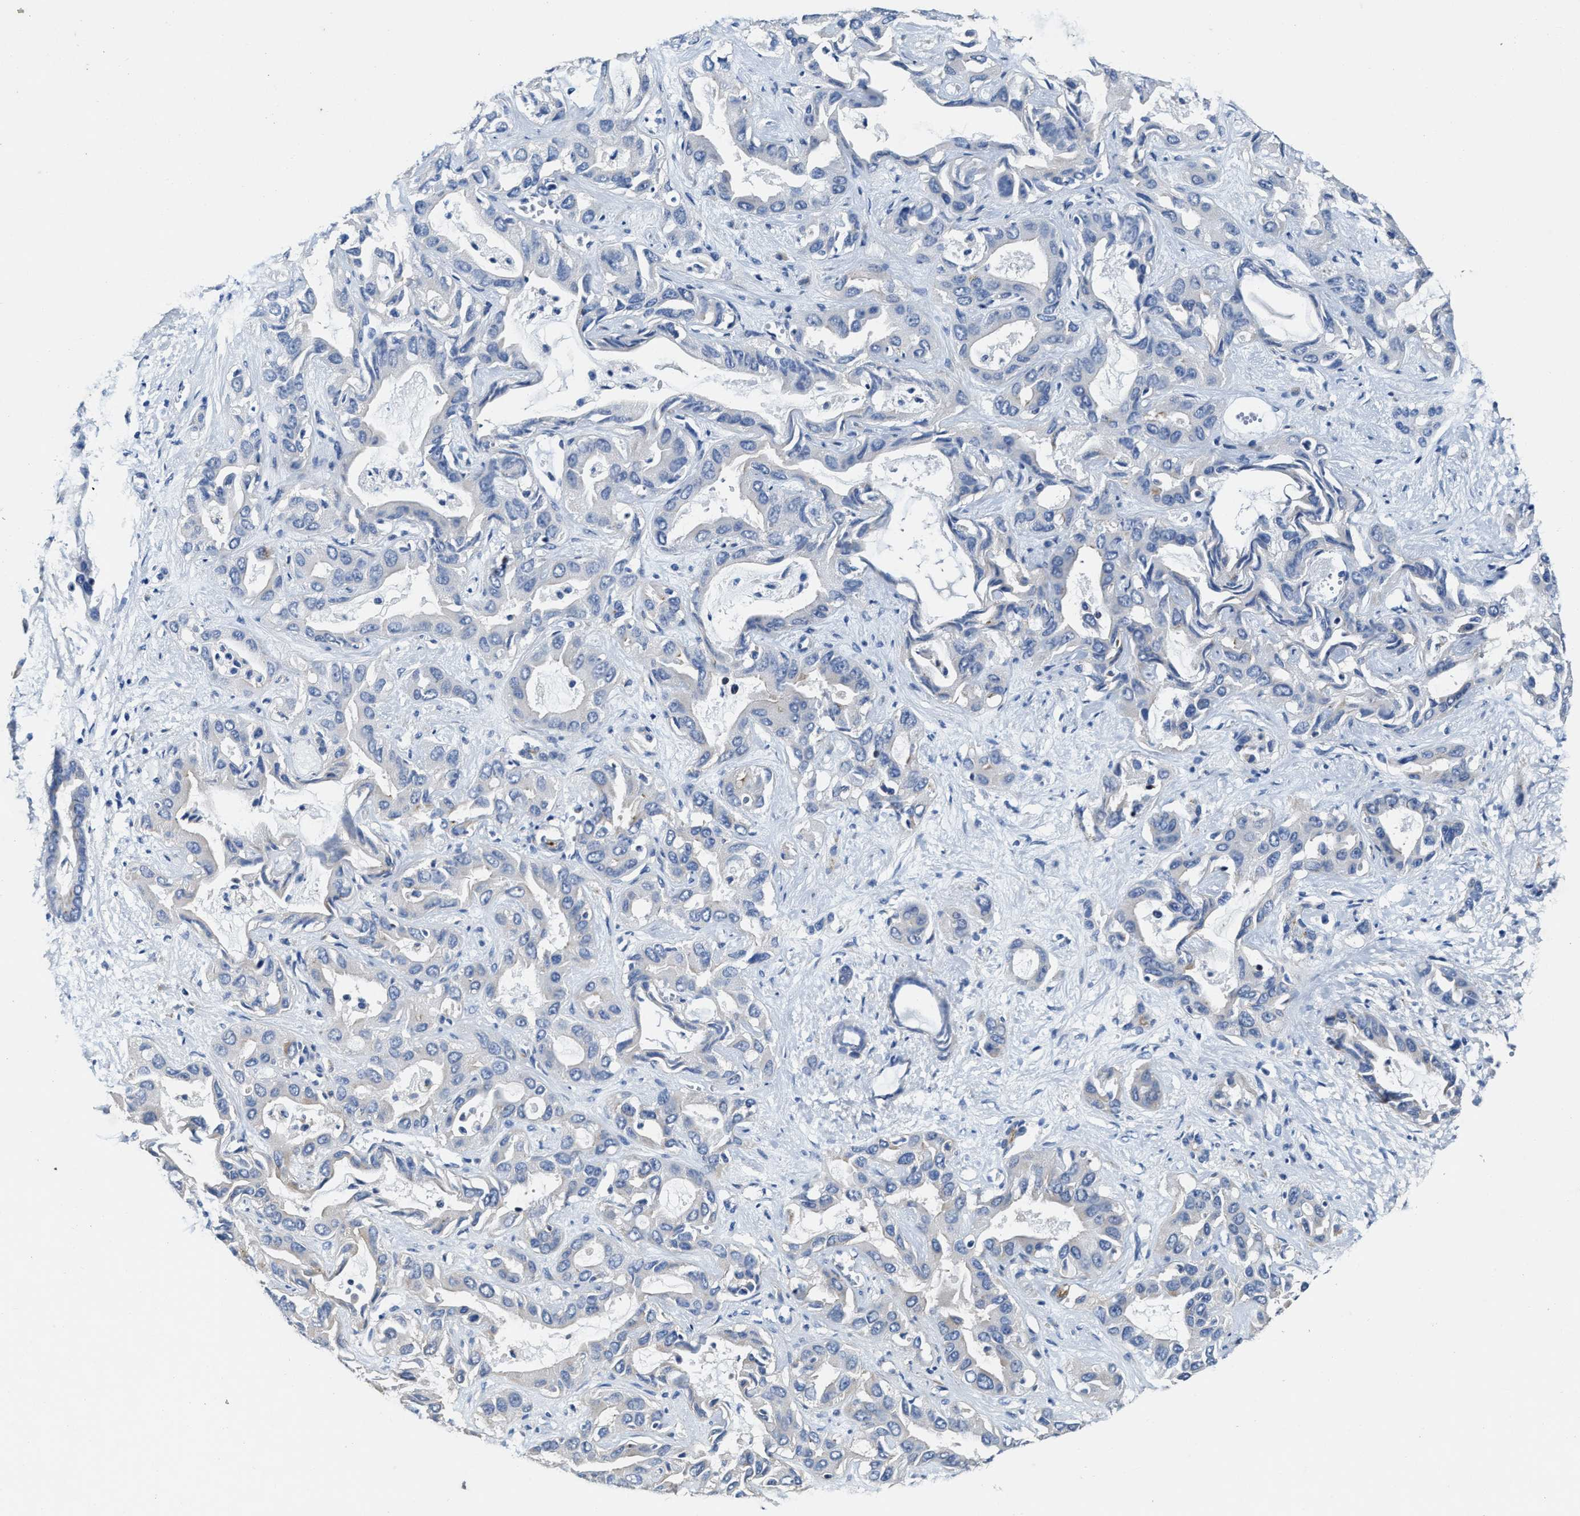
{"staining": {"intensity": "negative", "quantity": "none", "location": "none"}, "tissue": "liver cancer", "cell_type": "Tumor cells", "image_type": "cancer", "snomed": [{"axis": "morphology", "description": "Cholangiocarcinoma"}, {"axis": "topography", "description": "Liver"}], "caption": "Cholangiocarcinoma (liver) was stained to show a protein in brown. There is no significant staining in tumor cells.", "gene": "PTAR1", "patient": {"sex": "female", "age": 52}}